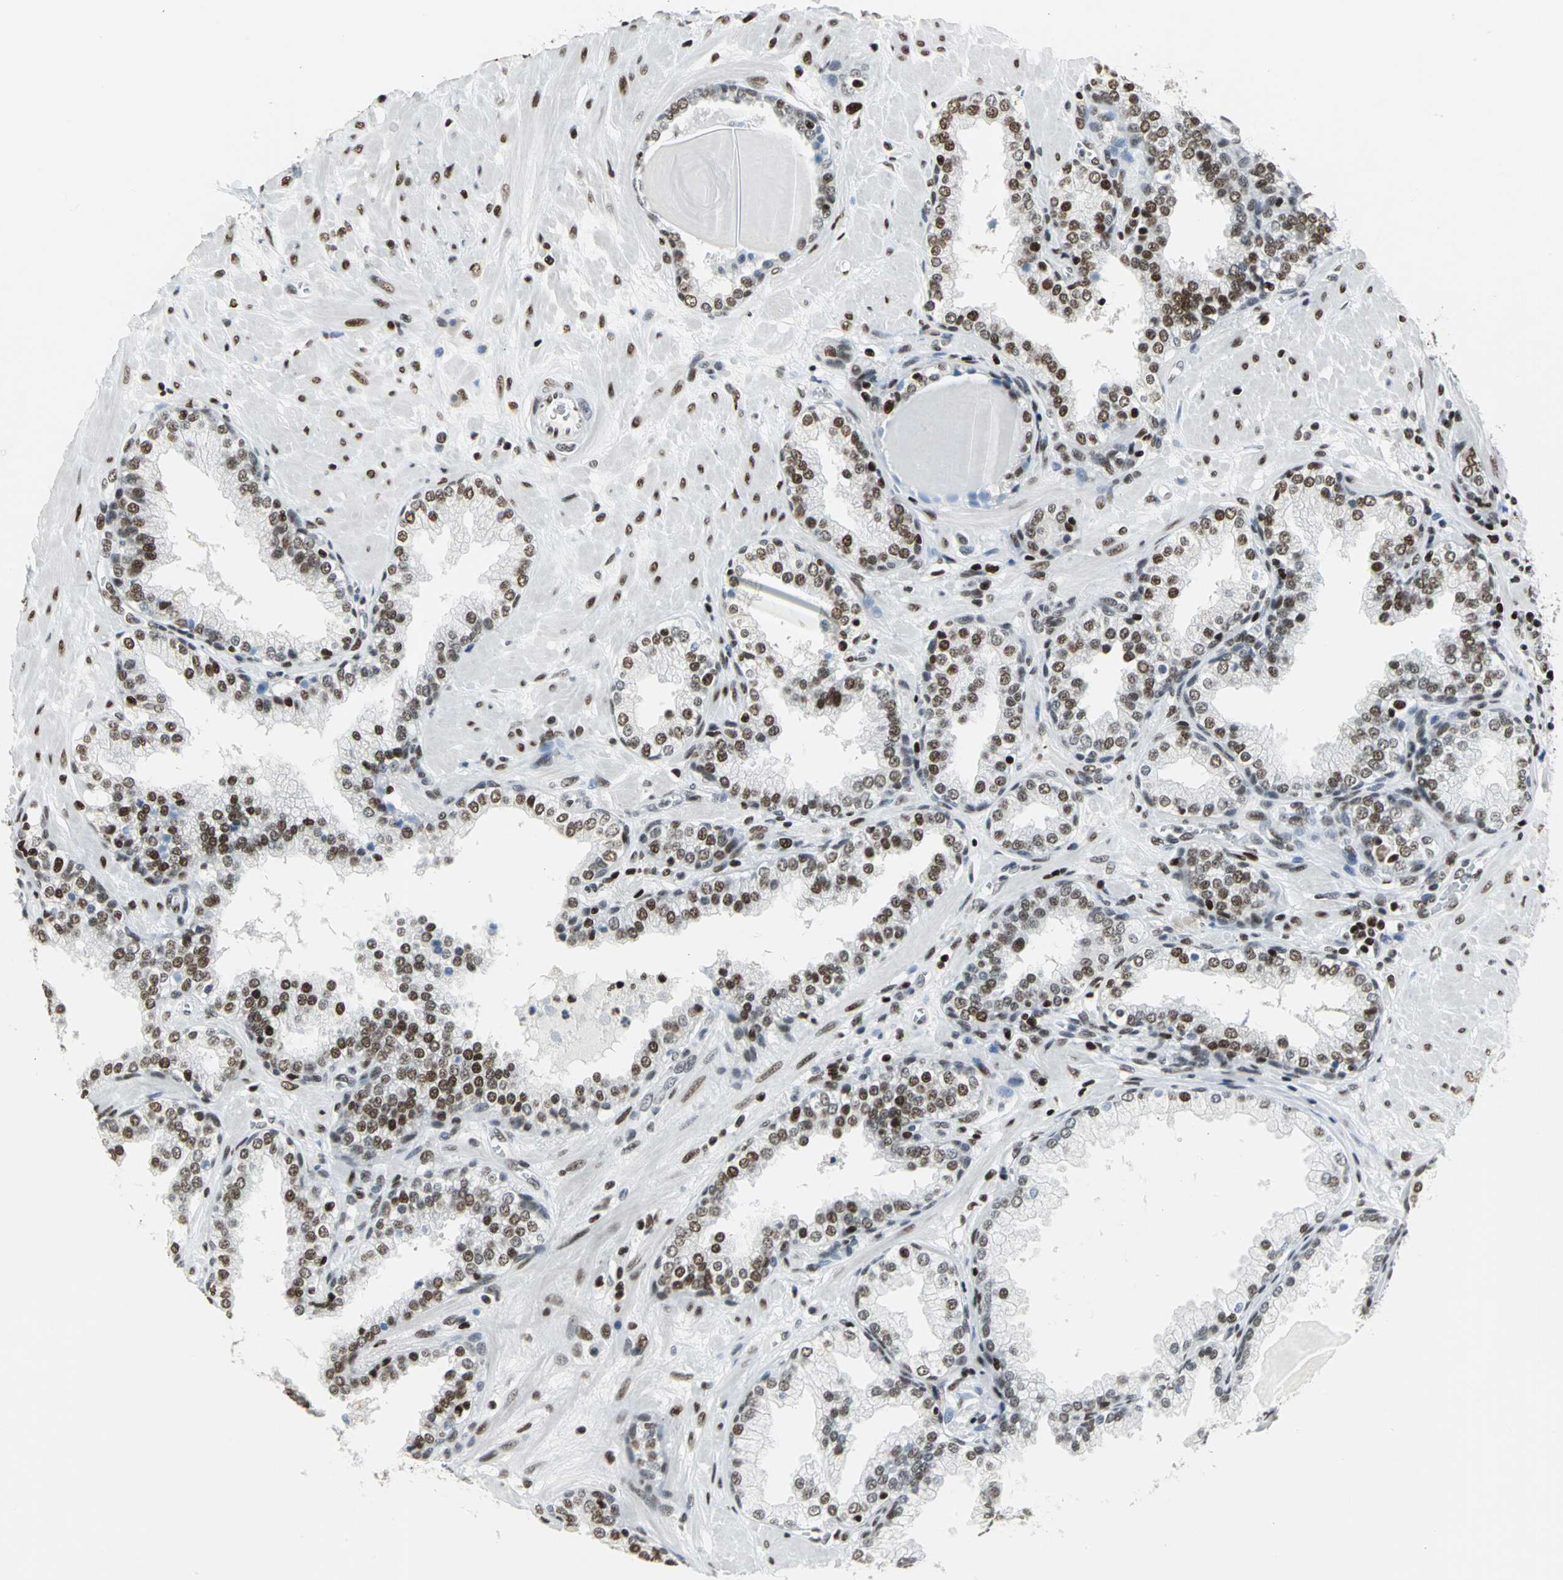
{"staining": {"intensity": "strong", "quantity": ">75%", "location": "nuclear"}, "tissue": "prostate", "cell_type": "Glandular cells", "image_type": "normal", "snomed": [{"axis": "morphology", "description": "Normal tissue, NOS"}, {"axis": "topography", "description": "Prostate"}], "caption": "DAB (3,3'-diaminobenzidine) immunohistochemical staining of unremarkable human prostate shows strong nuclear protein expression in approximately >75% of glandular cells.", "gene": "HNRNPD", "patient": {"sex": "male", "age": 51}}